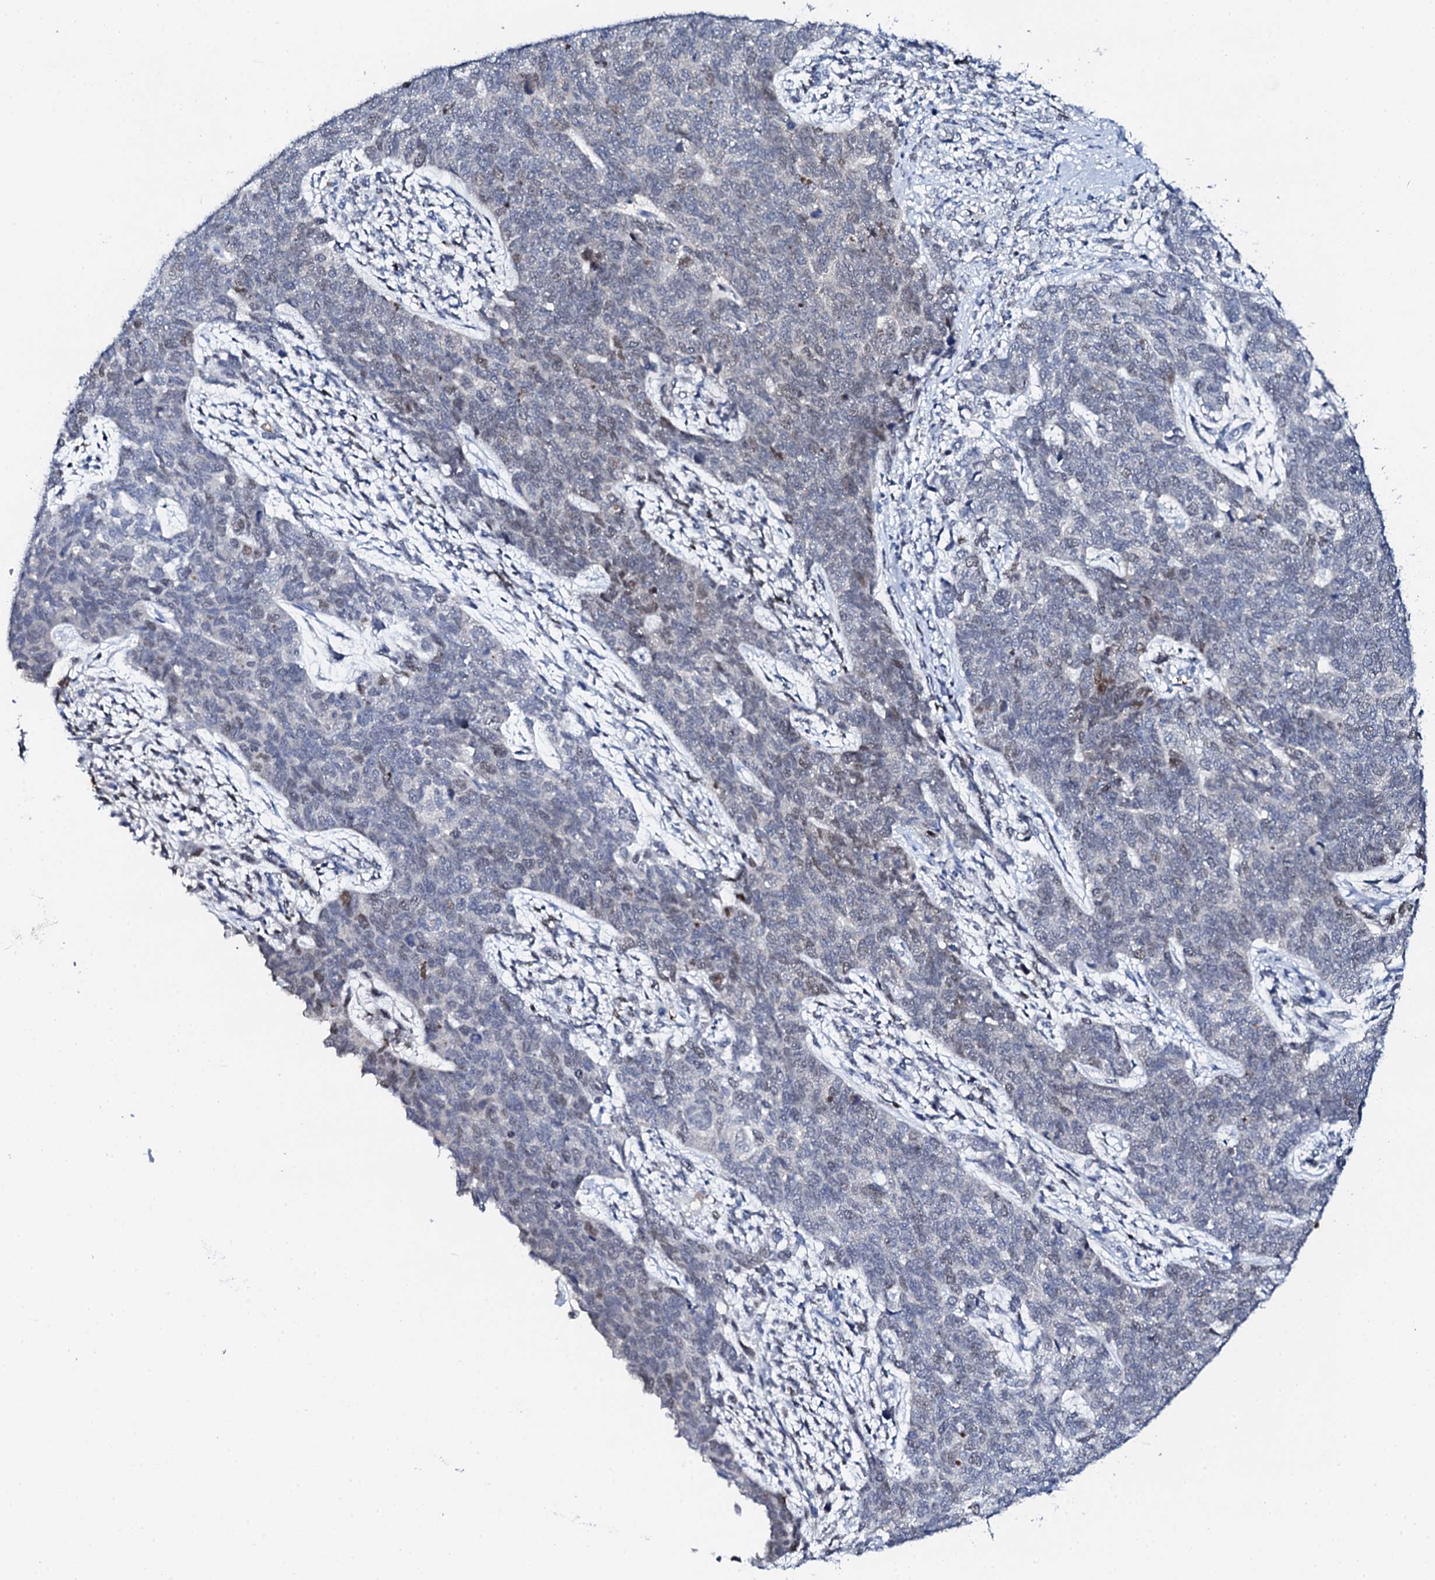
{"staining": {"intensity": "weak", "quantity": "<25%", "location": "nuclear"}, "tissue": "cervical cancer", "cell_type": "Tumor cells", "image_type": "cancer", "snomed": [{"axis": "morphology", "description": "Squamous cell carcinoma, NOS"}, {"axis": "topography", "description": "Cervix"}], "caption": "Human cervical cancer (squamous cell carcinoma) stained for a protein using immunohistochemistry displays no positivity in tumor cells.", "gene": "NUDT13", "patient": {"sex": "female", "age": 63}}